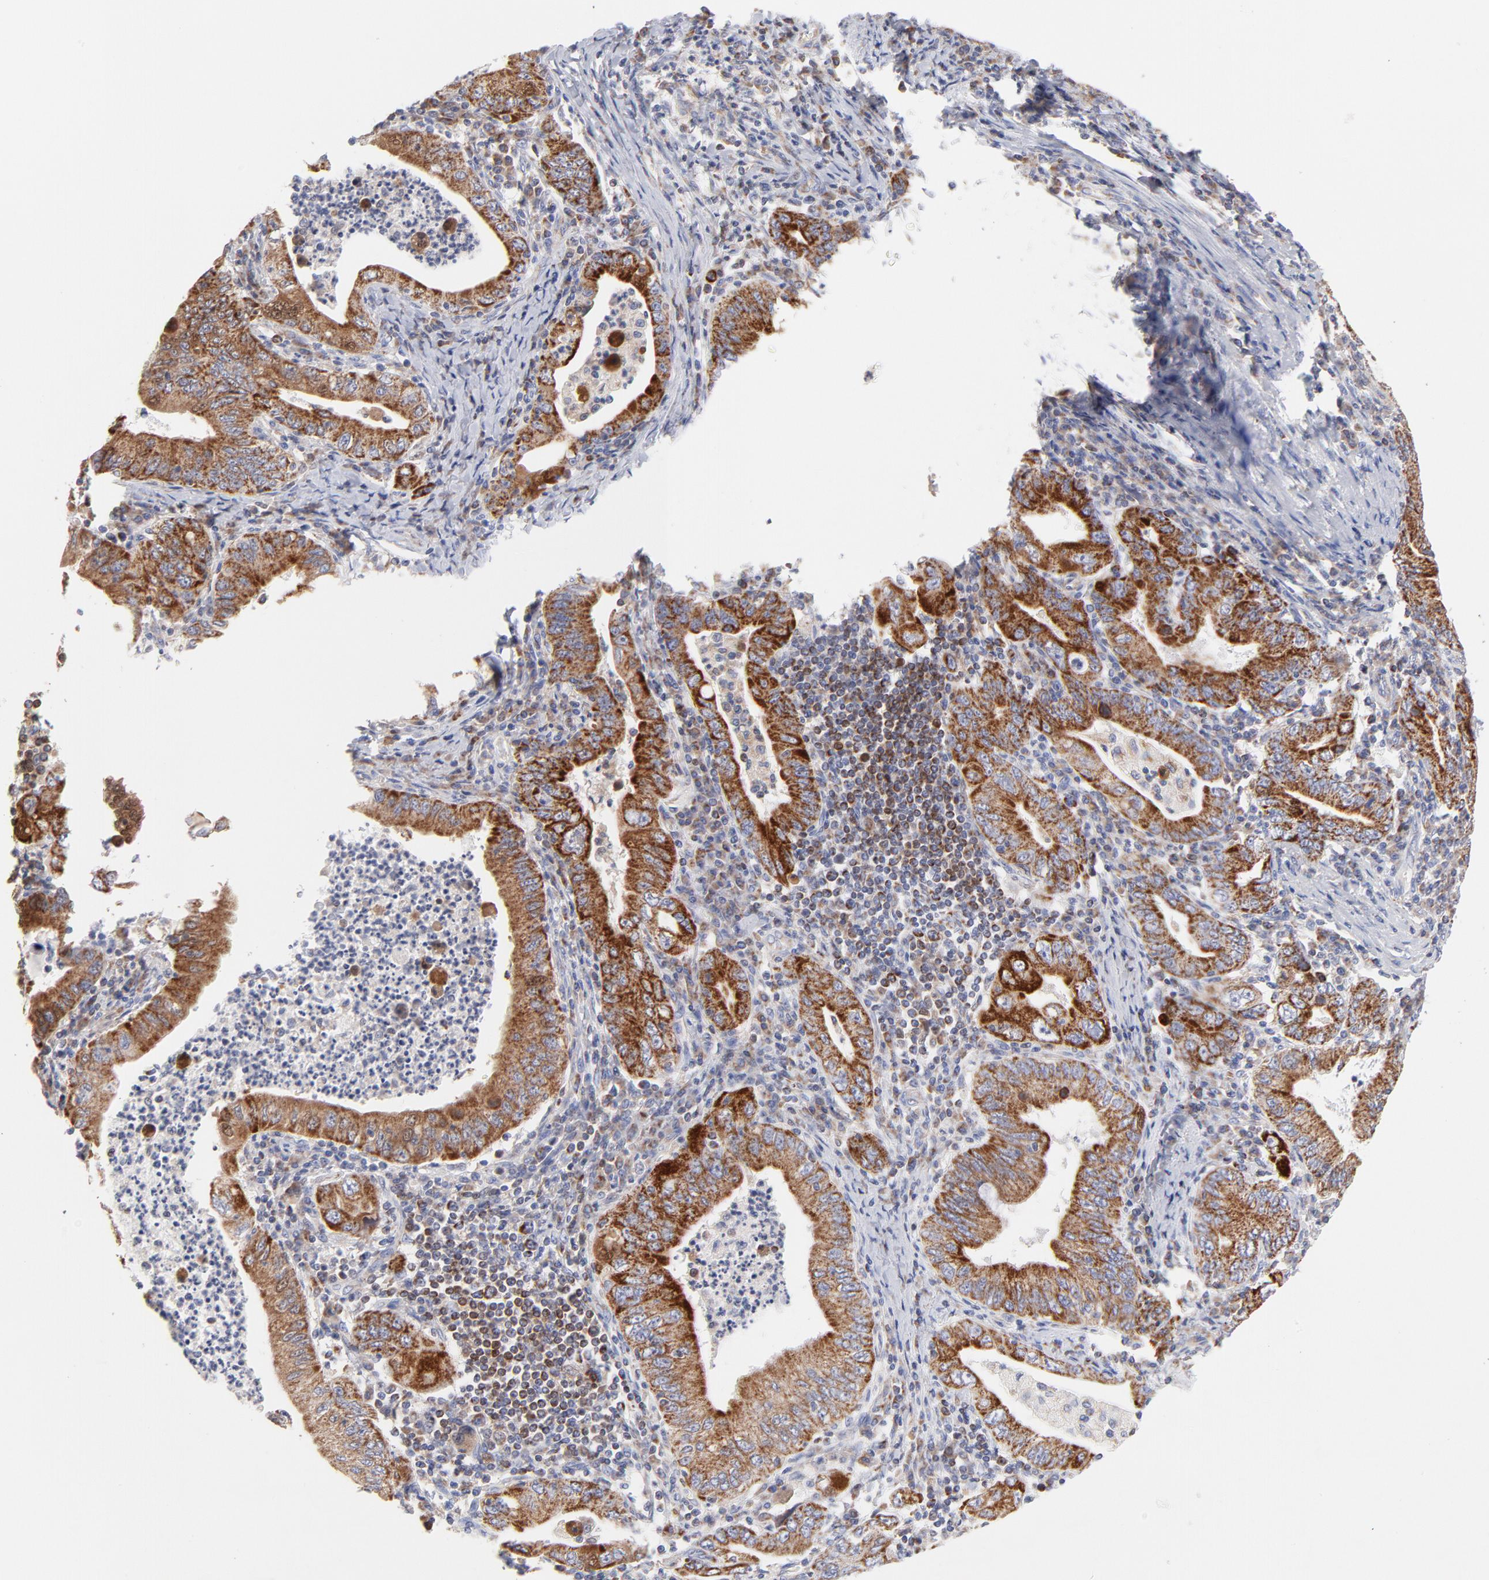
{"staining": {"intensity": "moderate", "quantity": ">75%", "location": "cytoplasmic/membranous"}, "tissue": "stomach cancer", "cell_type": "Tumor cells", "image_type": "cancer", "snomed": [{"axis": "morphology", "description": "Normal tissue, NOS"}, {"axis": "morphology", "description": "Adenocarcinoma, NOS"}, {"axis": "topography", "description": "Esophagus"}, {"axis": "topography", "description": "Stomach, upper"}, {"axis": "topography", "description": "Peripheral nerve tissue"}], "caption": "Tumor cells show medium levels of moderate cytoplasmic/membranous positivity in about >75% of cells in adenocarcinoma (stomach).", "gene": "TIMM8A", "patient": {"sex": "male", "age": 62}}